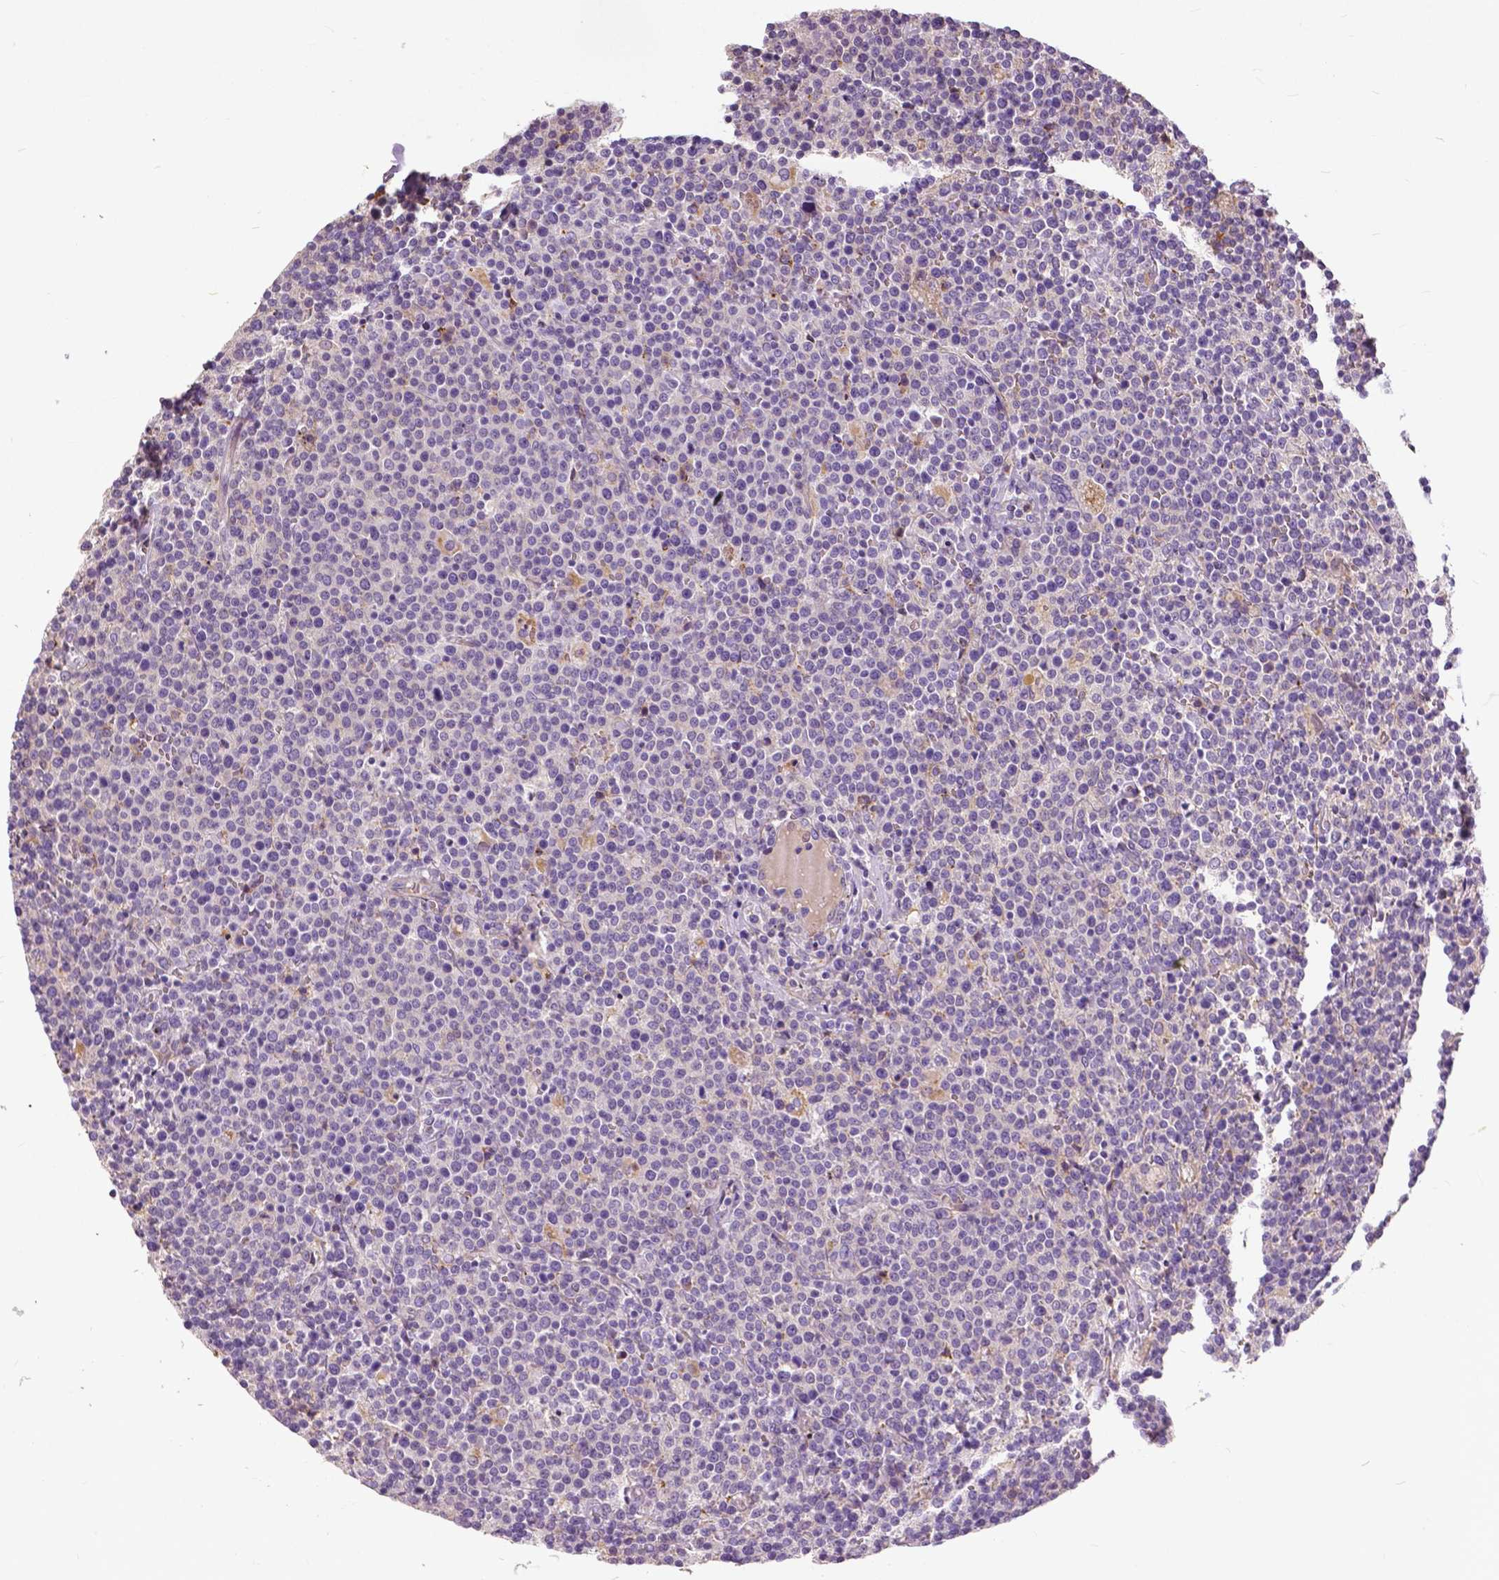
{"staining": {"intensity": "negative", "quantity": "none", "location": "none"}, "tissue": "lymphoma", "cell_type": "Tumor cells", "image_type": "cancer", "snomed": [{"axis": "morphology", "description": "Malignant lymphoma, non-Hodgkin's type, High grade"}, {"axis": "topography", "description": "Lymph node"}], "caption": "The photomicrograph displays no staining of tumor cells in high-grade malignant lymphoma, non-Hodgkin's type.", "gene": "ANXA13", "patient": {"sex": "male", "age": 61}}